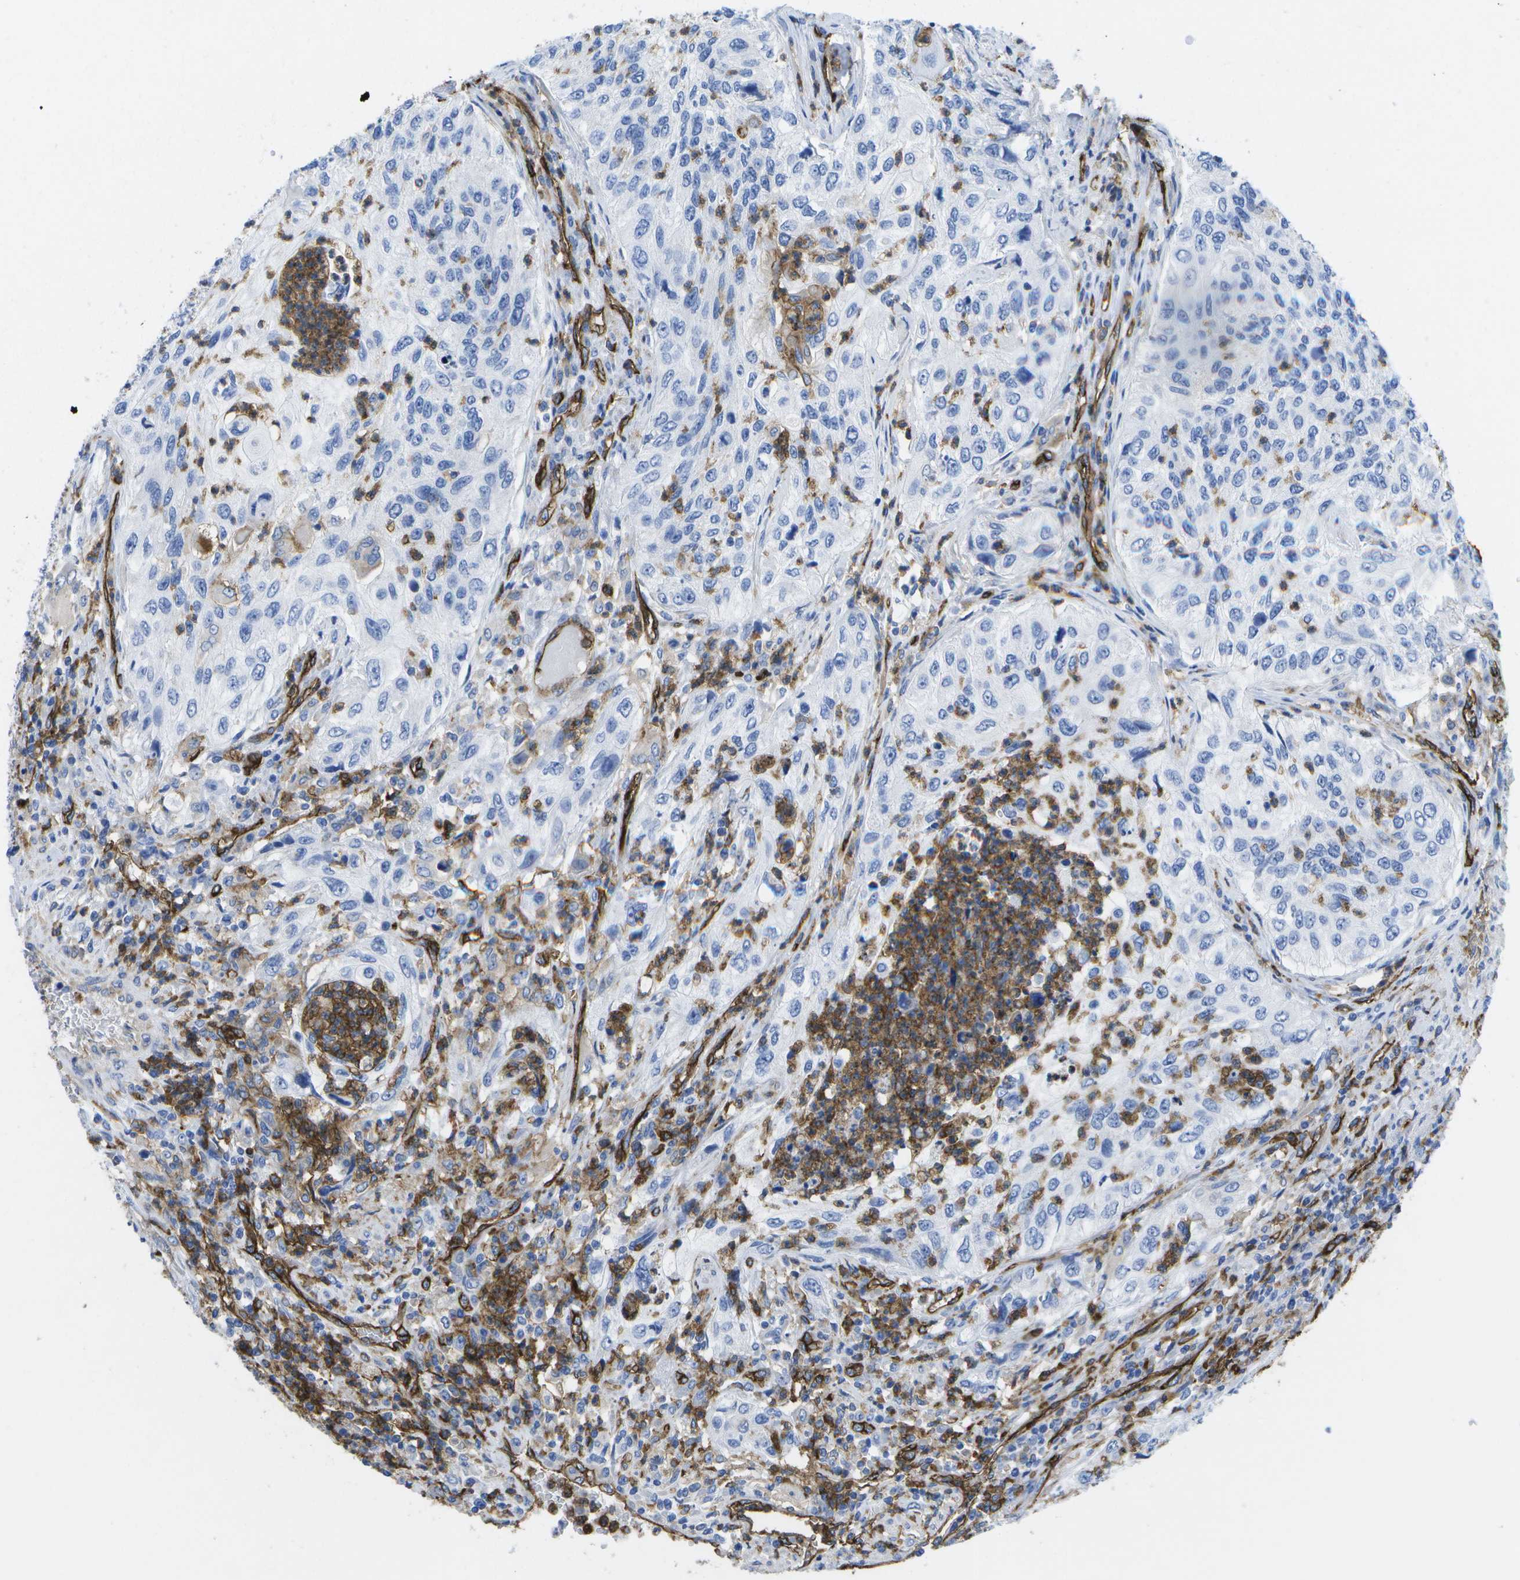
{"staining": {"intensity": "negative", "quantity": "none", "location": "none"}, "tissue": "urothelial cancer", "cell_type": "Tumor cells", "image_type": "cancer", "snomed": [{"axis": "morphology", "description": "Urothelial carcinoma, High grade"}, {"axis": "topography", "description": "Urinary bladder"}], "caption": "Immunohistochemical staining of human urothelial carcinoma (high-grade) reveals no significant staining in tumor cells.", "gene": "DYSF", "patient": {"sex": "female", "age": 60}}